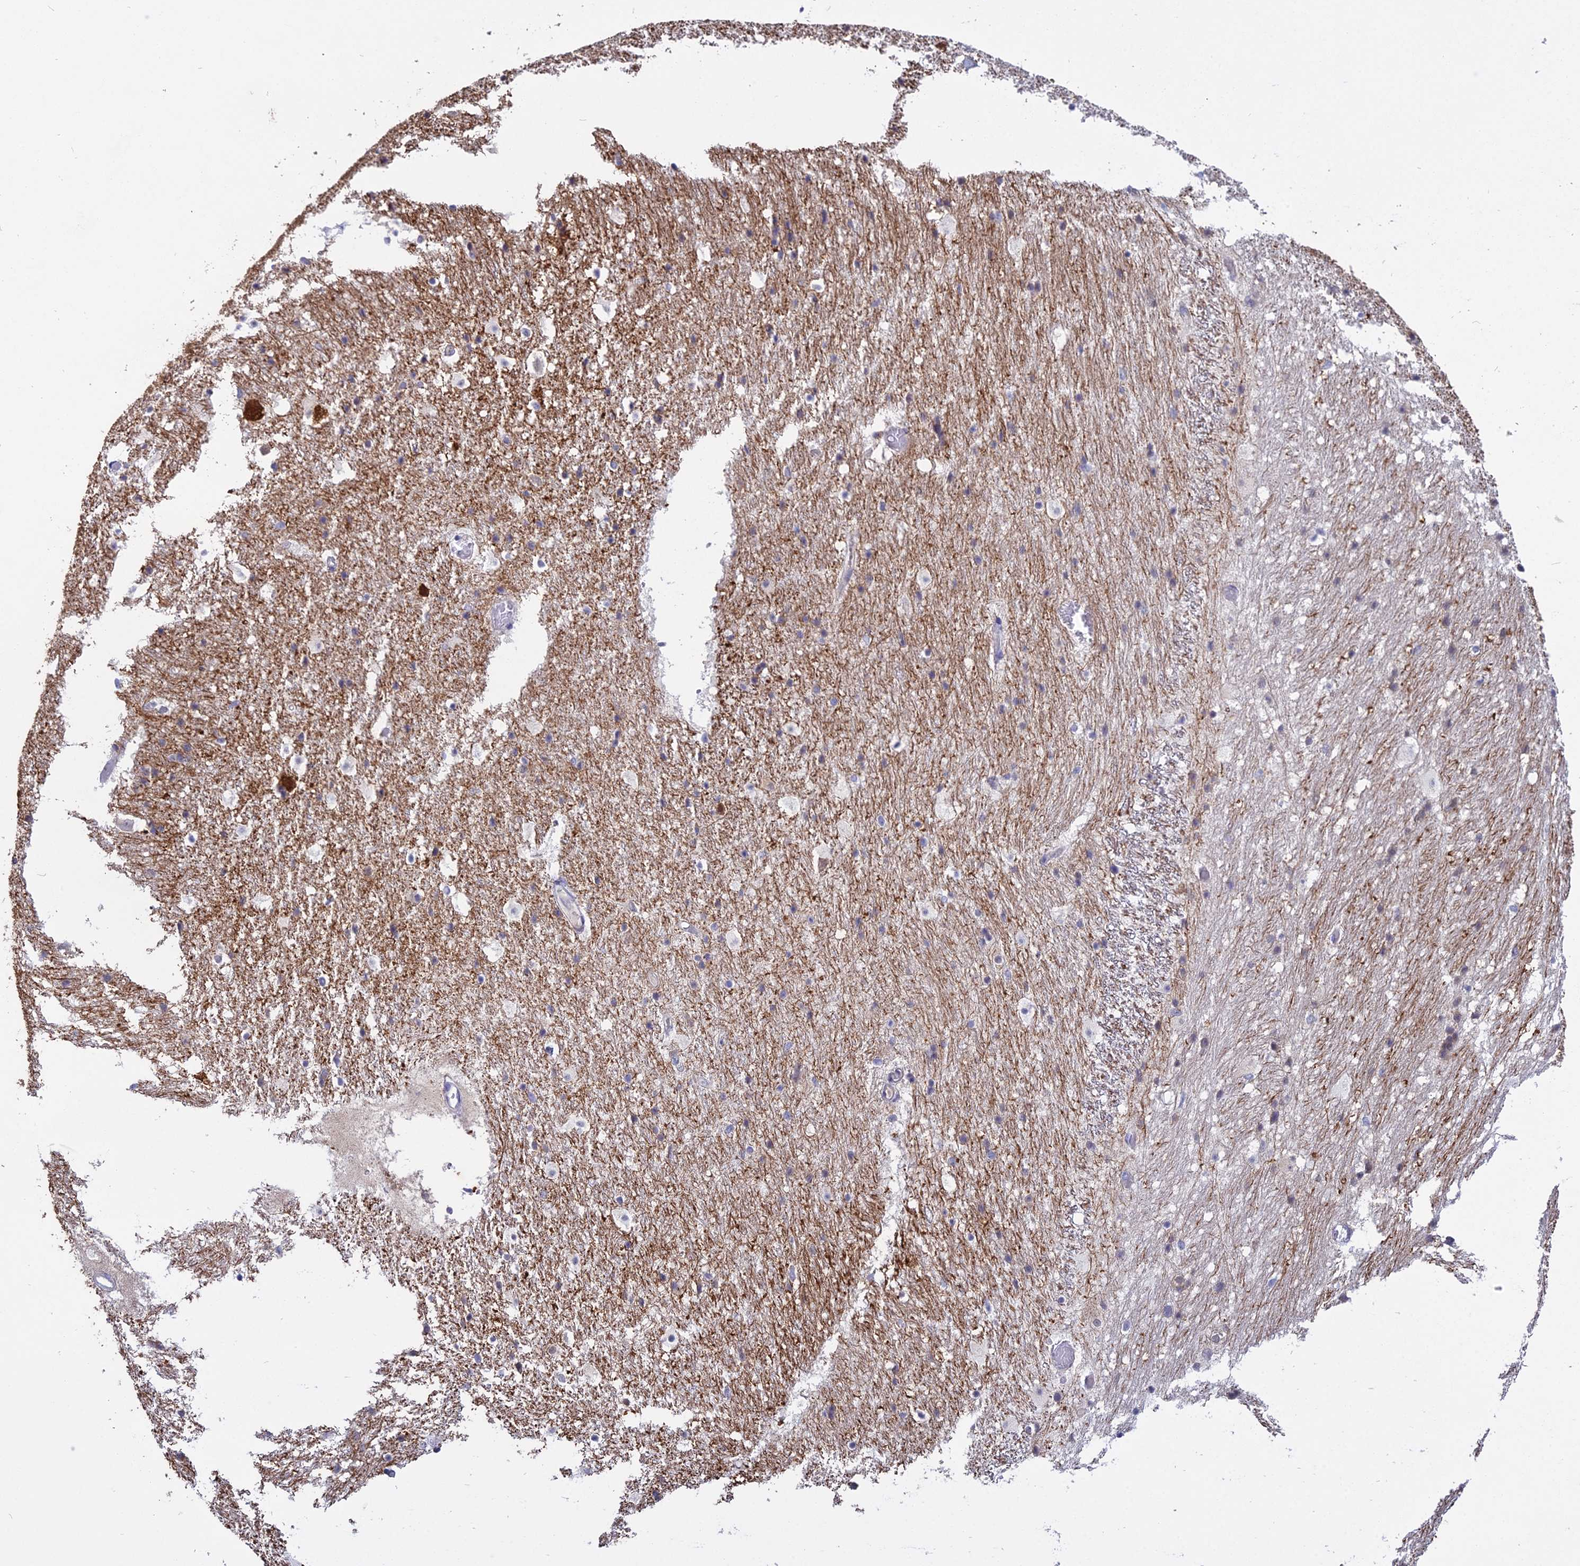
{"staining": {"intensity": "moderate", "quantity": "<25%", "location": "cytoplasmic/membranous,nuclear"}, "tissue": "hippocampus", "cell_type": "Glial cells", "image_type": "normal", "snomed": [{"axis": "morphology", "description": "Normal tissue, NOS"}, {"axis": "topography", "description": "Hippocampus"}], "caption": "DAB immunohistochemical staining of benign human hippocampus displays moderate cytoplasmic/membranous,nuclear protein expression in about <25% of glial cells. (DAB IHC with brightfield microscopy, high magnification).", "gene": "MAP6", "patient": {"sex": "female", "age": 52}}